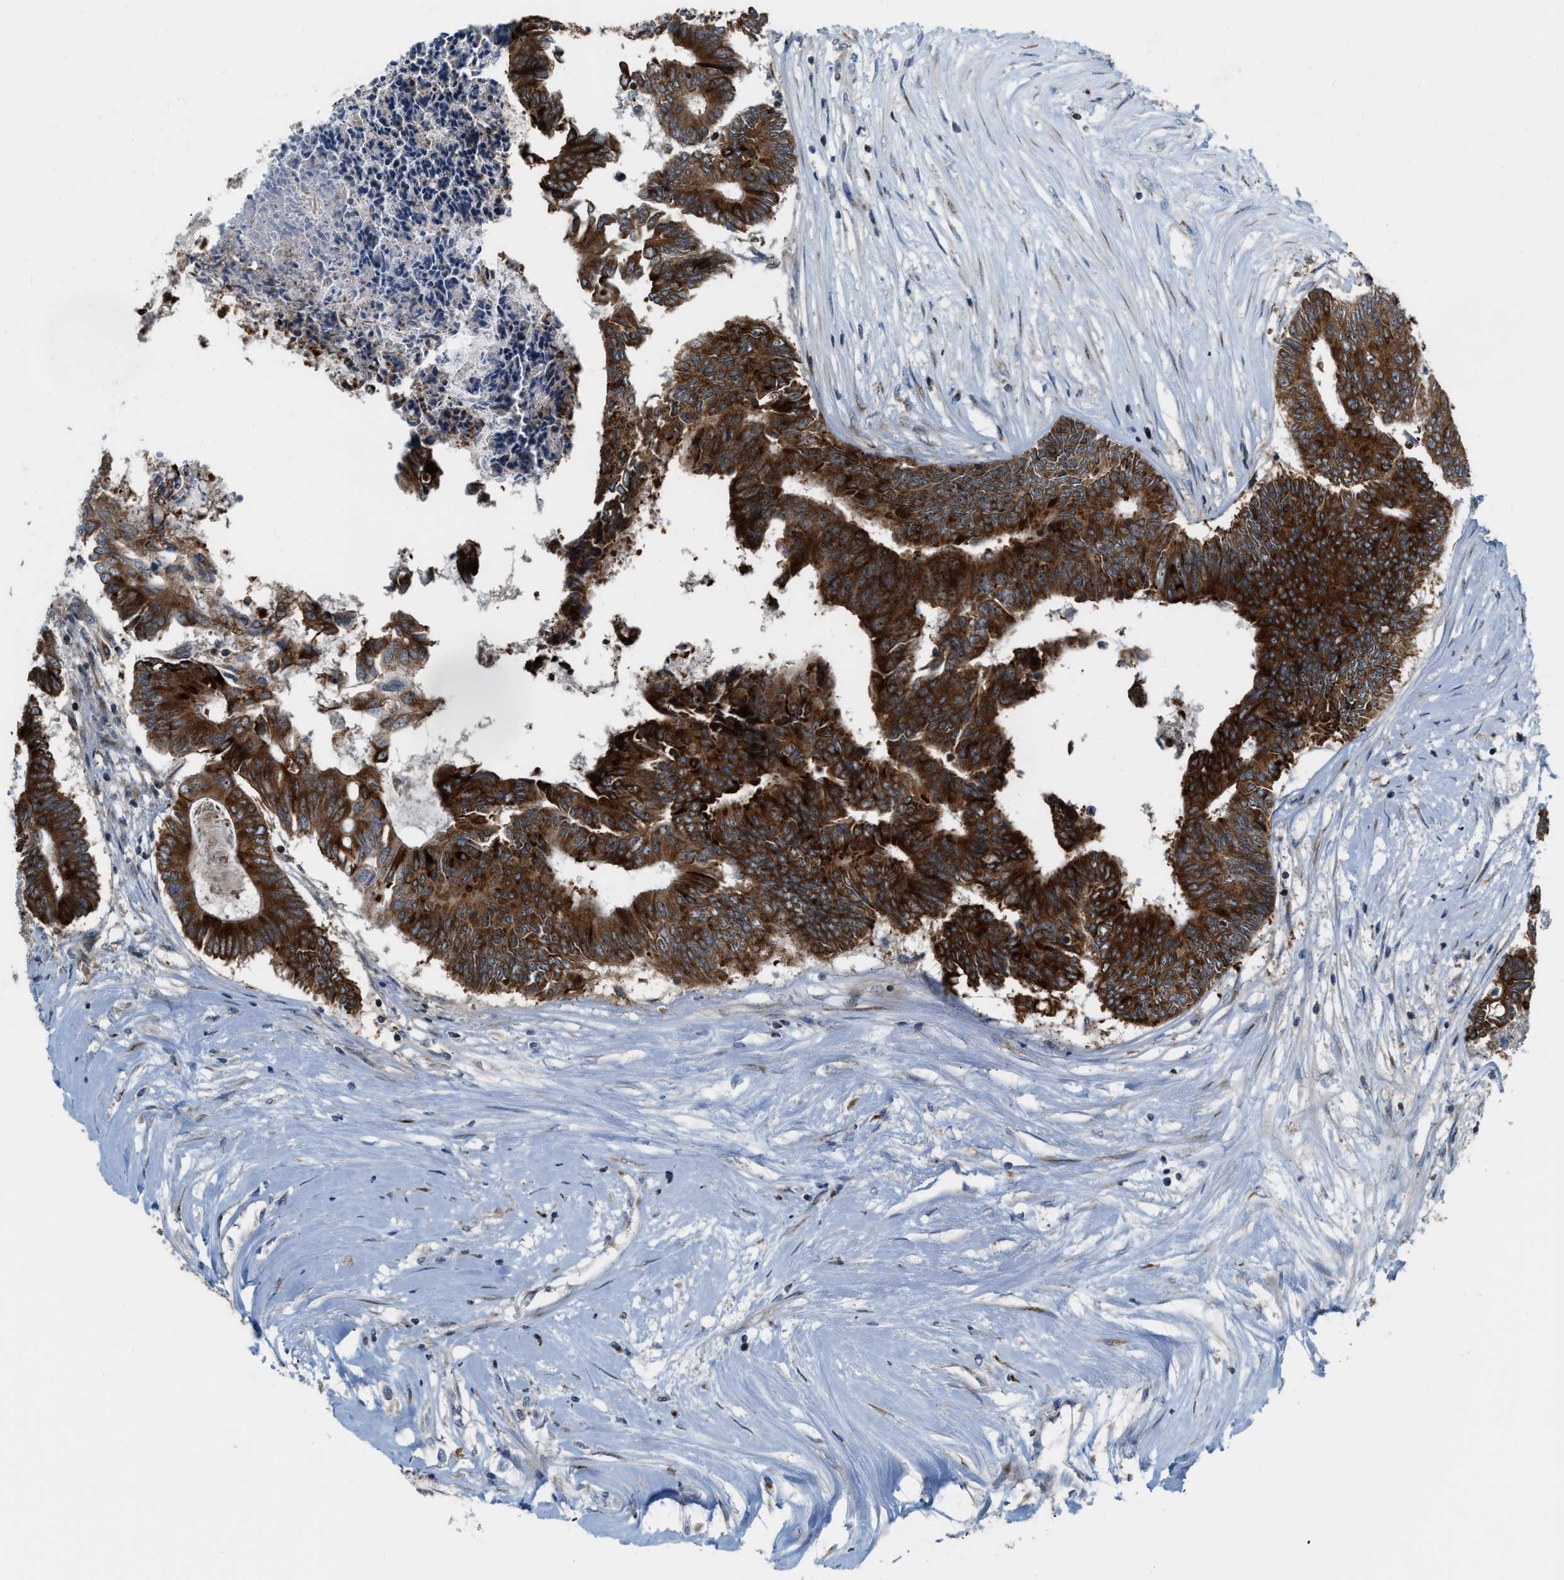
{"staining": {"intensity": "strong", "quantity": ">75%", "location": "cytoplasmic/membranous"}, "tissue": "colorectal cancer", "cell_type": "Tumor cells", "image_type": "cancer", "snomed": [{"axis": "morphology", "description": "Adenocarcinoma, NOS"}, {"axis": "topography", "description": "Rectum"}], "caption": "A high-resolution photomicrograph shows IHC staining of colorectal adenocarcinoma, which demonstrates strong cytoplasmic/membranous positivity in about >75% of tumor cells.", "gene": "DIPK1A", "patient": {"sex": "male", "age": 63}}